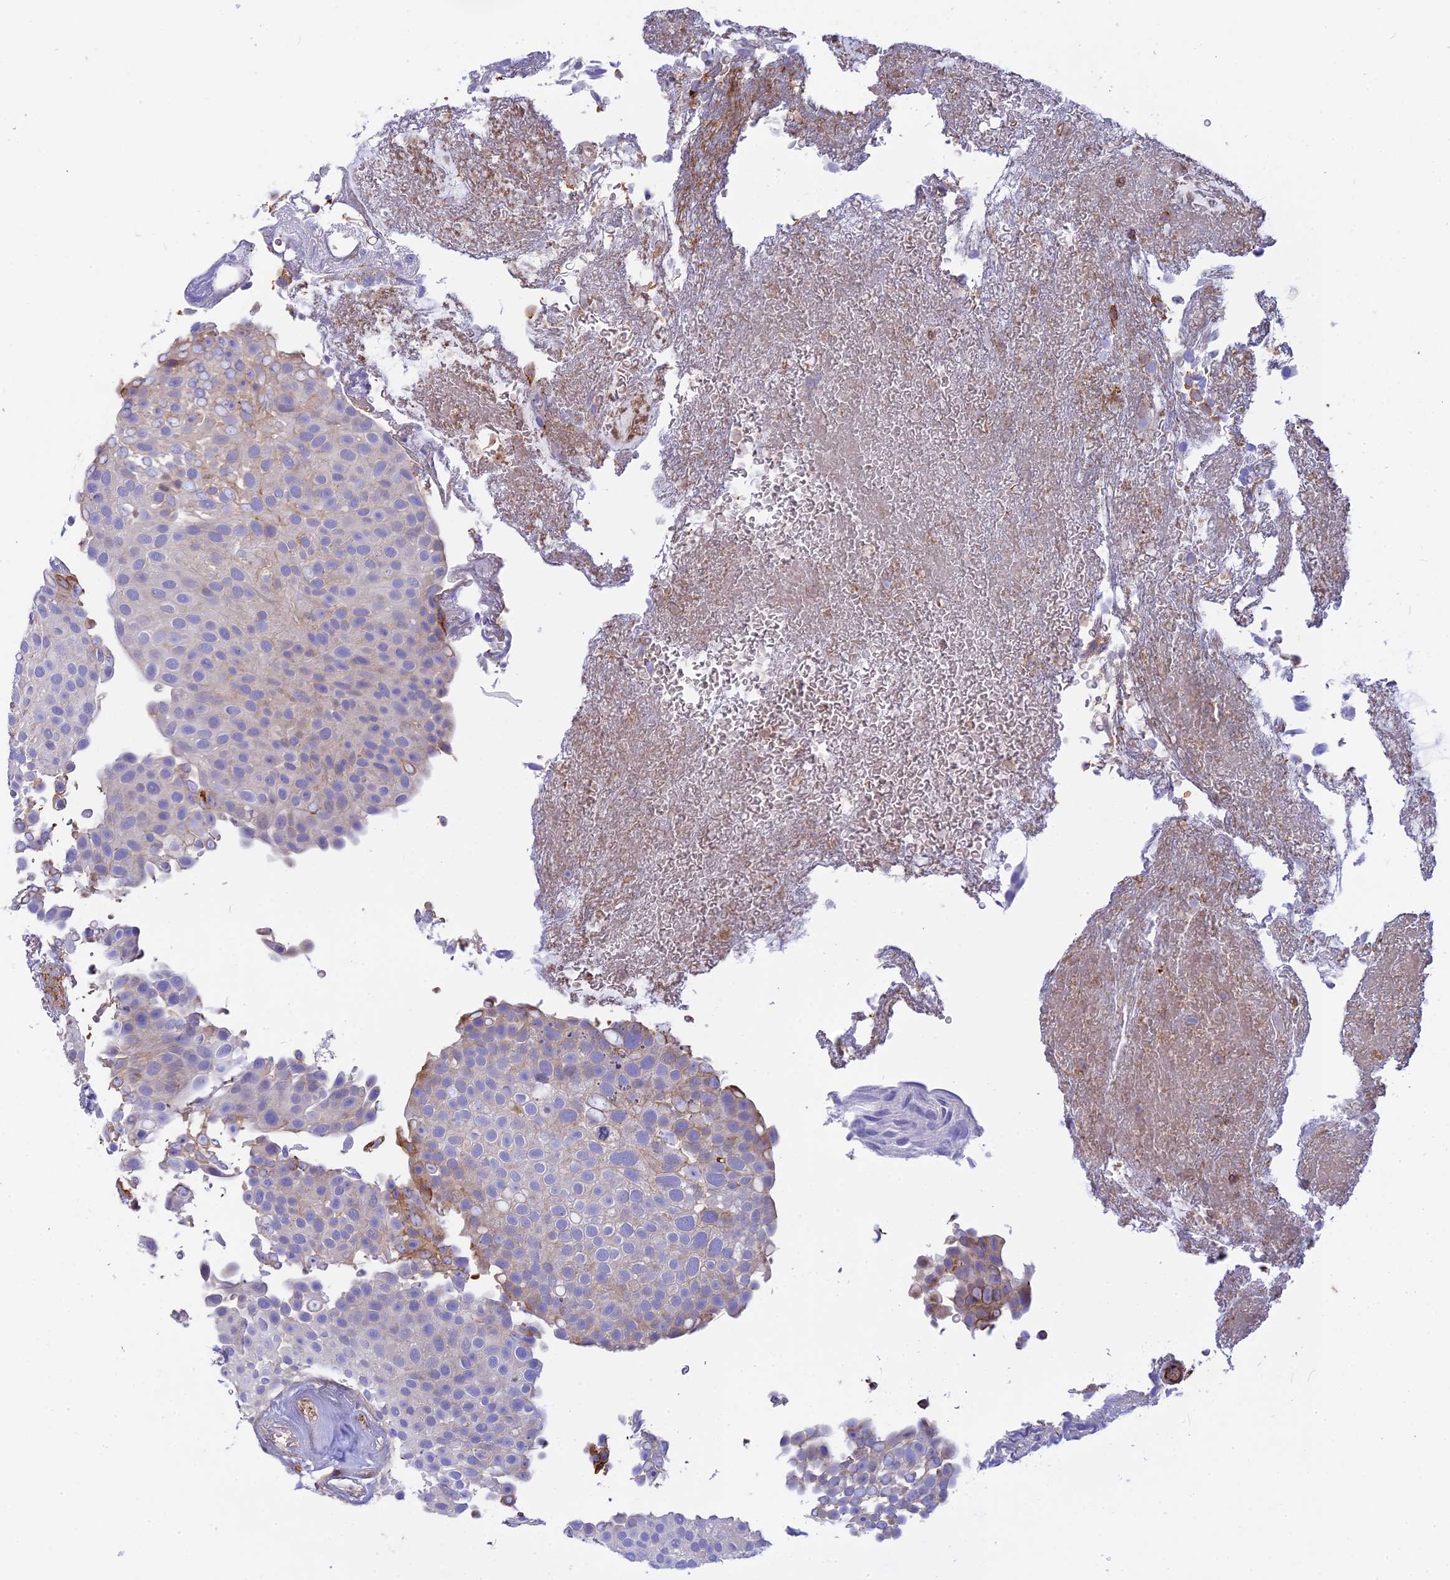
{"staining": {"intensity": "negative", "quantity": "none", "location": "none"}, "tissue": "urothelial cancer", "cell_type": "Tumor cells", "image_type": "cancer", "snomed": [{"axis": "morphology", "description": "Urothelial carcinoma, Low grade"}, {"axis": "topography", "description": "Urinary bladder"}], "caption": "High power microscopy image of an IHC image of low-grade urothelial carcinoma, revealing no significant expression in tumor cells. (DAB immunohistochemistry visualized using brightfield microscopy, high magnification).", "gene": "CNBD2", "patient": {"sex": "male", "age": 78}}